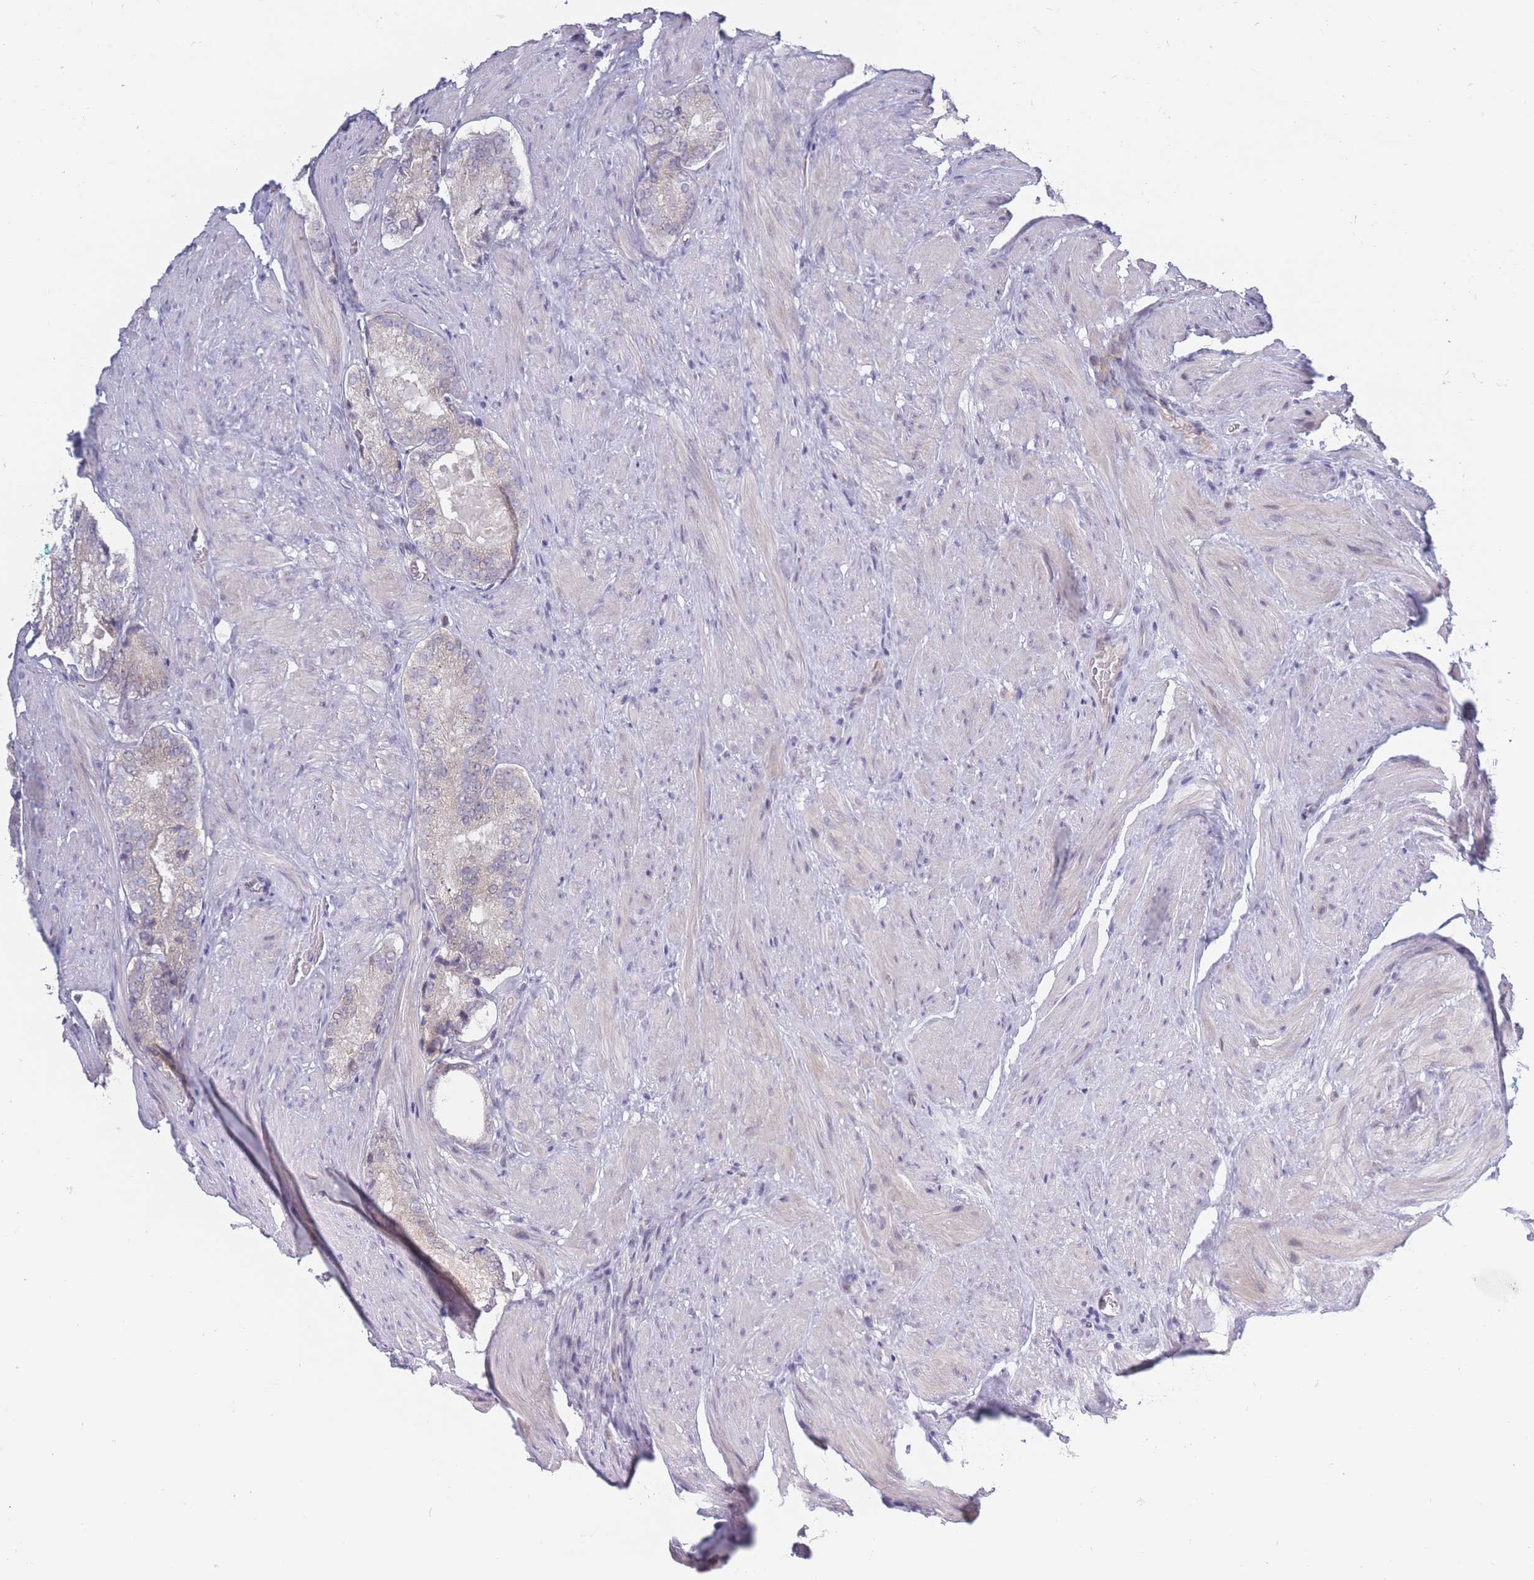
{"staining": {"intensity": "negative", "quantity": "none", "location": "none"}, "tissue": "prostate cancer", "cell_type": "Tumor cells", "image_type": "cancer", "snomed": [{"axis": "morphology", "description": "Adenocarcinoma, Low grade"}, {"axis": "topography", "description": "Prostate"}], "caption": "A photomicrograph of prostate cancer (adenocarcinoma (low-grade)) stained for a protein exhibits no brown staining in tumor cells. (DAB (3,3'-diaminobenzidine) immunohistochemistry (IHC) with hematoxylin counter stain).", "gene": "FAM227B", "patient": {"sex": "male", "age": 54}}